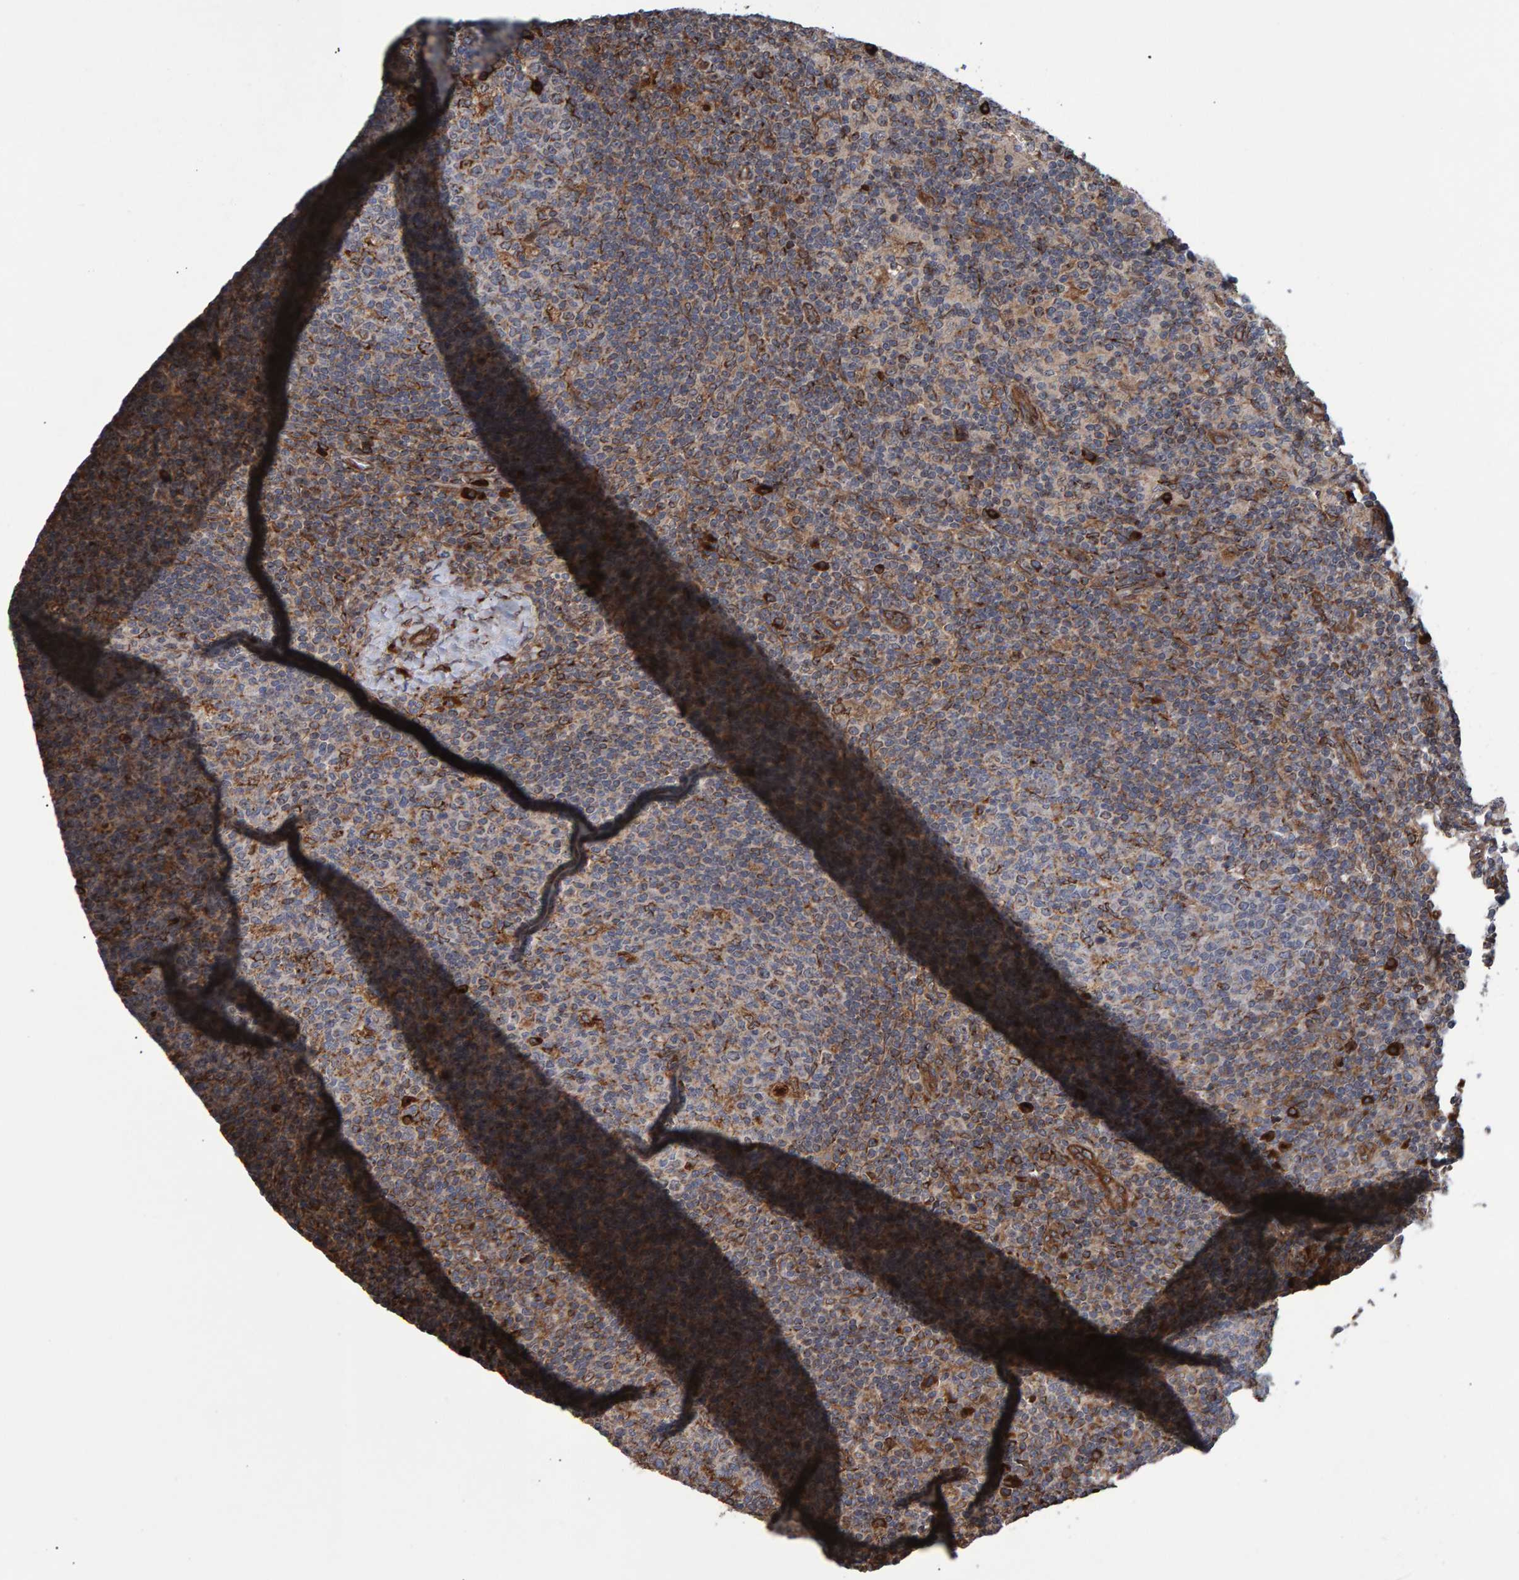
{"staining": {"intensity": "moderate", "quantity": "<25%", "location": "cytoplasmic/membranous"}, "tissue": "lymph node", "cell_type": "Germinal center cells", "image_type": "normal", "snomed": [{"axis": "morphology", "description": "Normal tissue, NOS"}, {"axis": "morphology", "description": "Inflammation, NOS"}, {"axis": "topography", "description": "Lymph node"}], "caption": "A high-resolution histopathology image shows immunohistochemistry staining of normal lymph node, which demonstrates moderate cytoplasmic/membranous staining in approximately <25% of germinal center cells. (Stains: DAB in brown, nuclei in blue, Microscopy: brightfield microscopy at high magnification).", "gene": "FAM117A", "patient": {"sex": "male", "age": 55}}